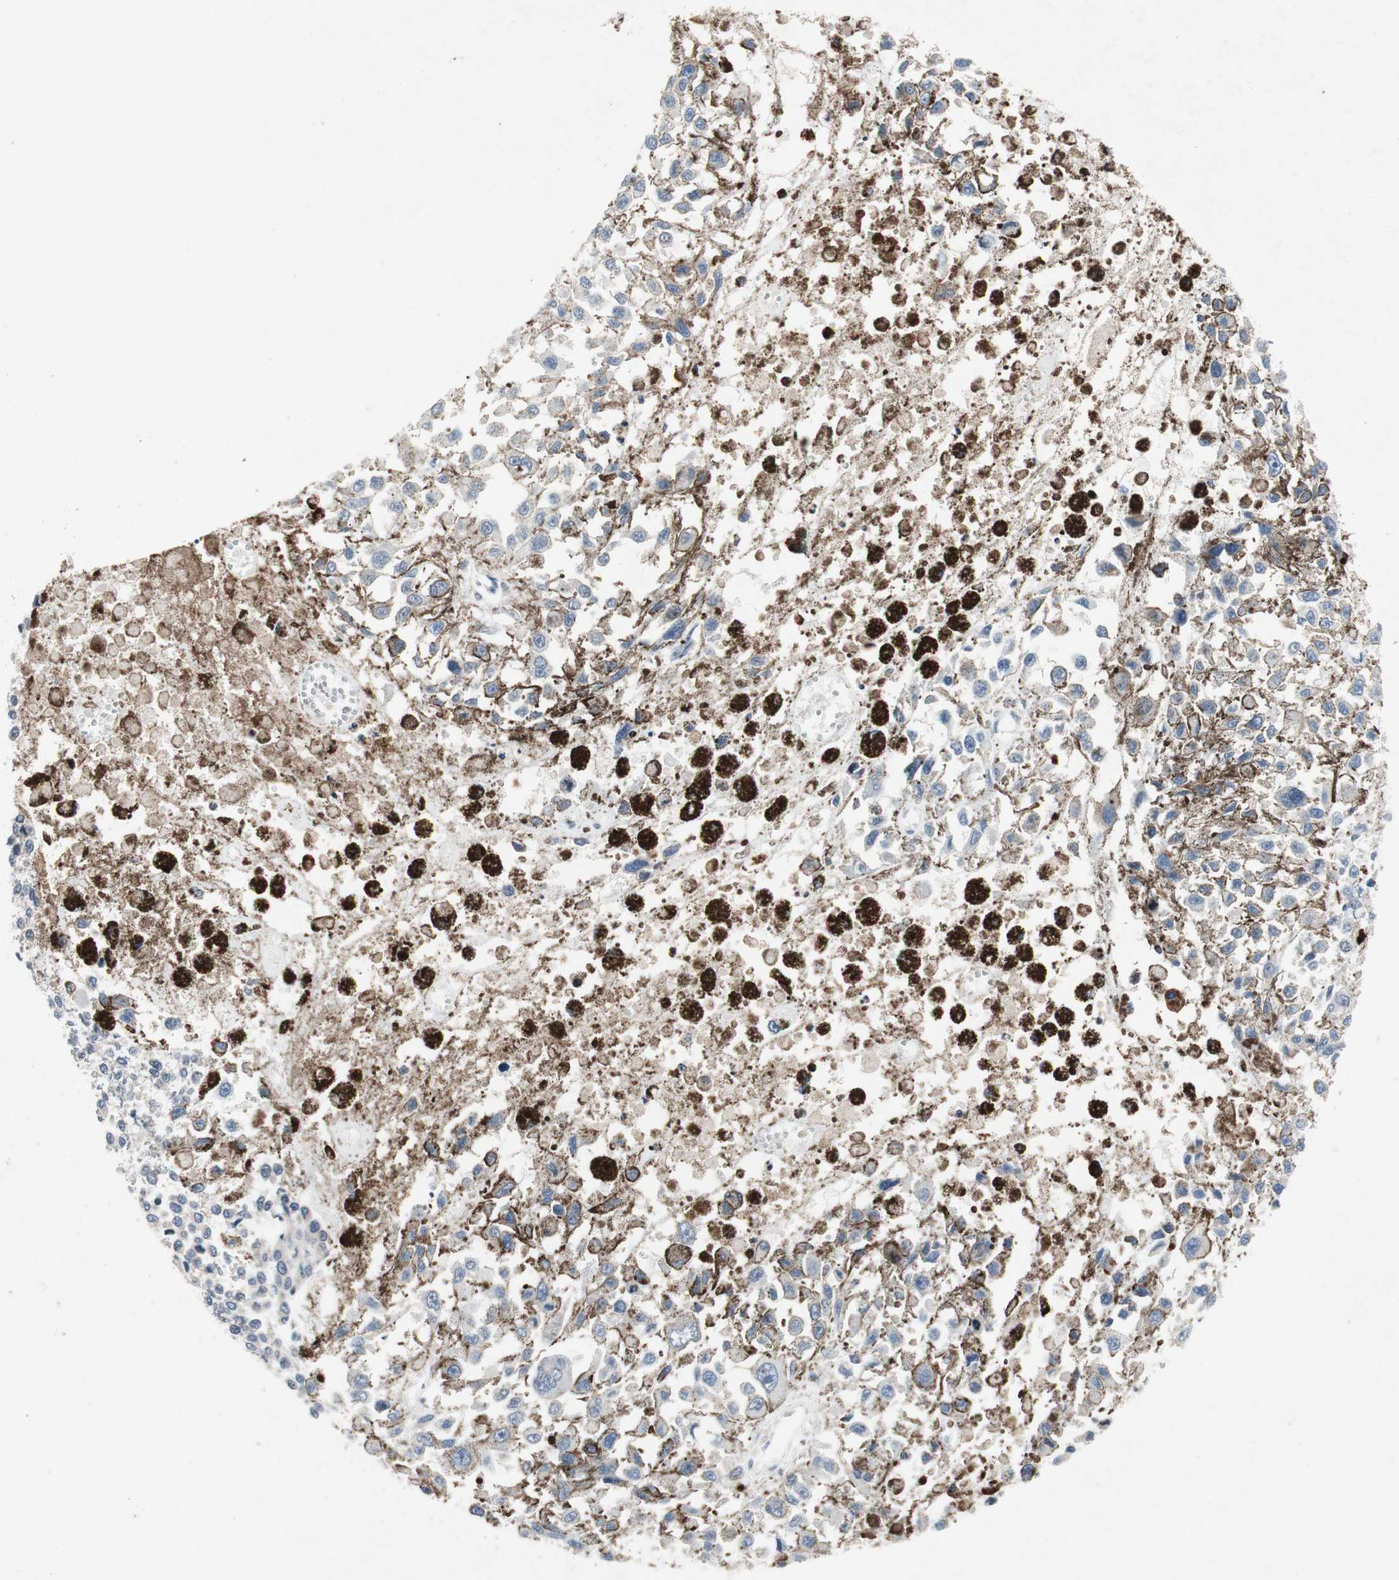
{"staining": {"intensity": "weak", "quantity": "<25%", "location": "cytoplasmic/membranous"}, "tissue": "melanoma", "cell_type": "Tumor cells", "image_type": "cancer", "snomed": [{"axis": "morphology", "description": "Malignant melanoma, Metastatic site"}, {"axis": "topography", "description": "Lymph node"}], "caption": "A photomicrograph of human melanoma is negative for staining in tumor cells. (Immunohistochemistry, brightfield microscopy, high magnification).", "gene": "MUTYH", "patient": {"sex": "male", "age": 59}}